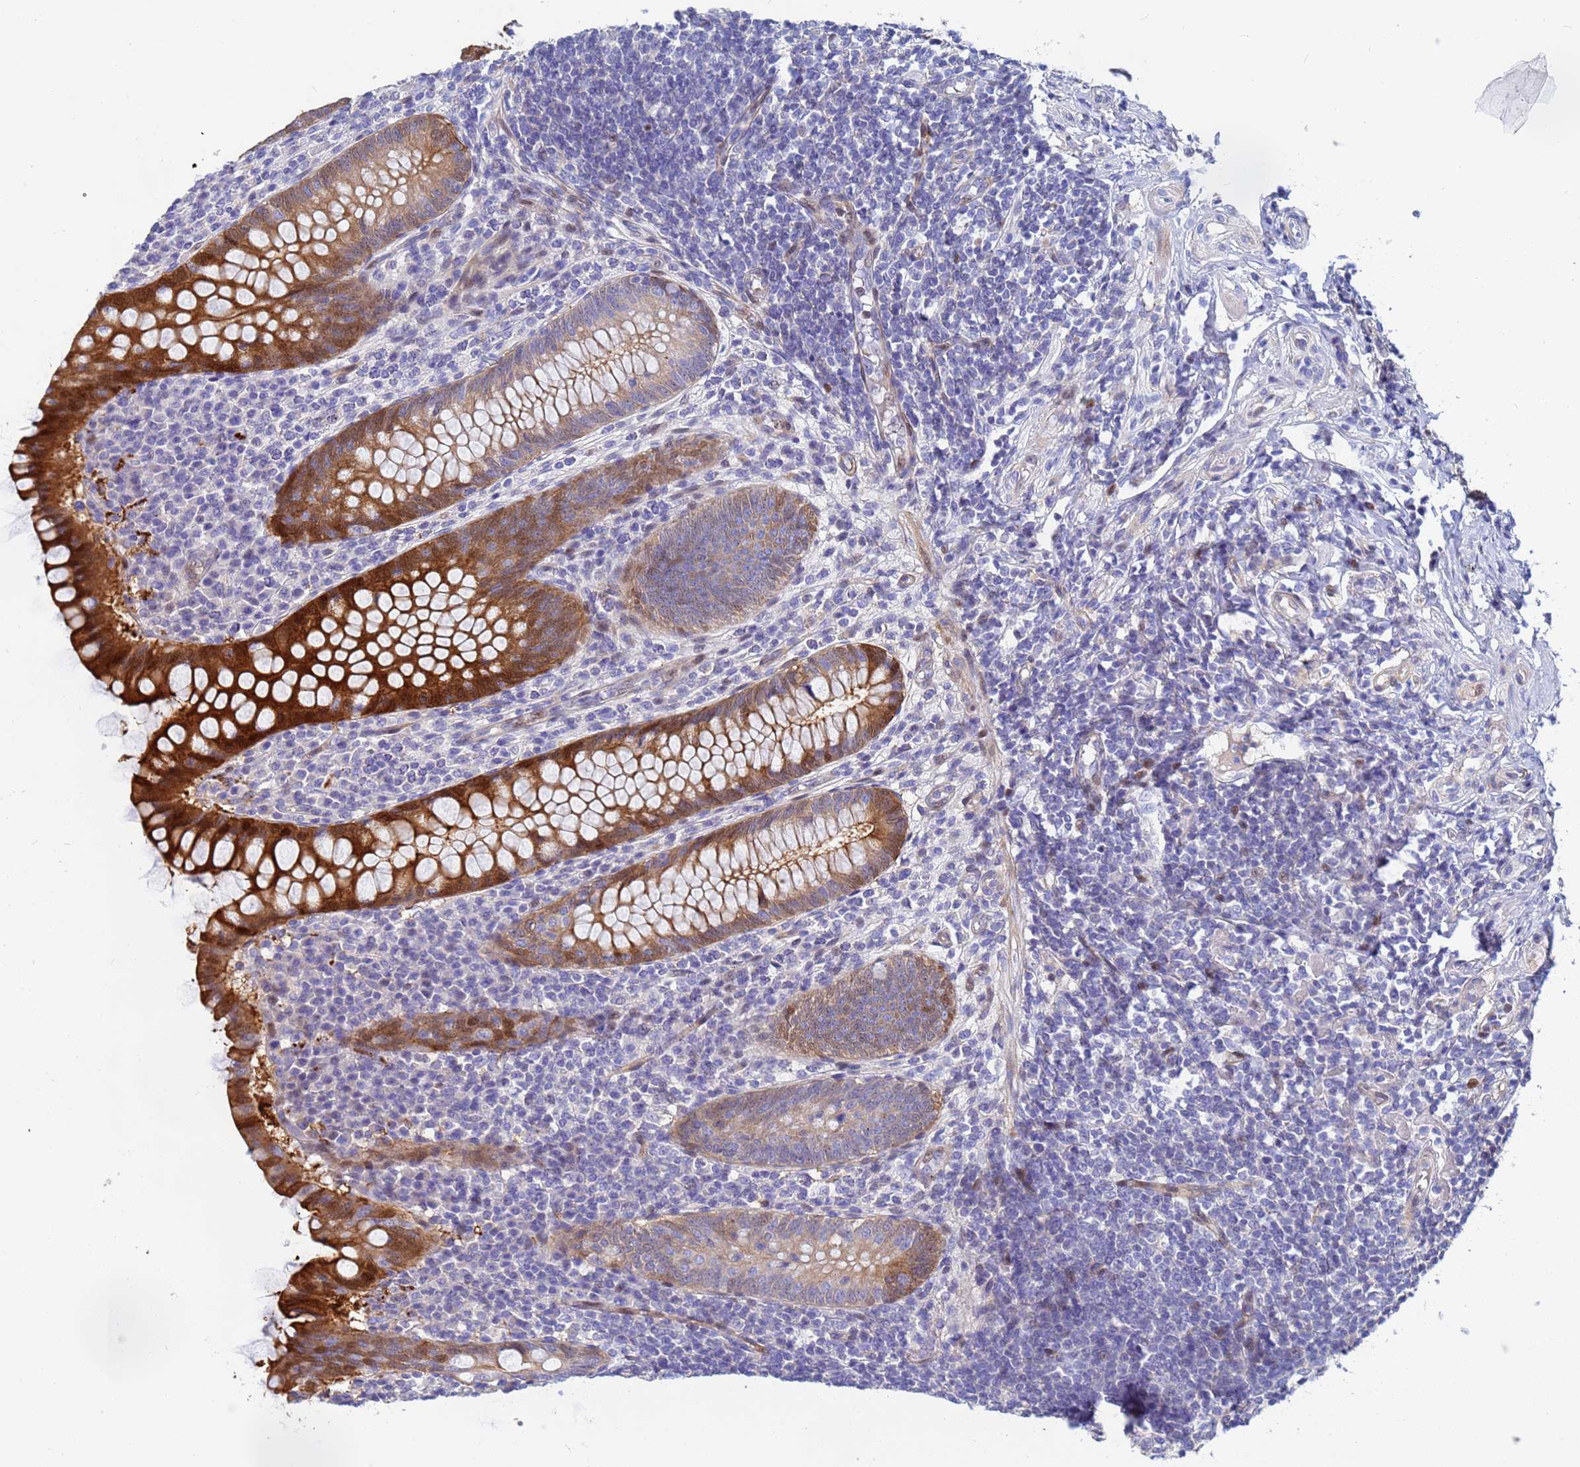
{"staining": {"intensity": "strong", "quantity": "25%-75%", "location": "cytoplasmic/membranous"}, "tissue": "appendix", "cell_type": "Glandular cells", "image_type": "normal", "snomed": [{"axis": "morphology", "description": "Normal tissue, NOS"}, {"axis": "topography", "description": "Appendix"}], "caption": "The image shows immunohistochemical staining of unremarkable appendix. There is strong cytoplasmic/membranous expression is present in about 25%-75% of glandular cells.", "gene": "PPP6R1", "patient": {"sex": "female", "age": 33}}